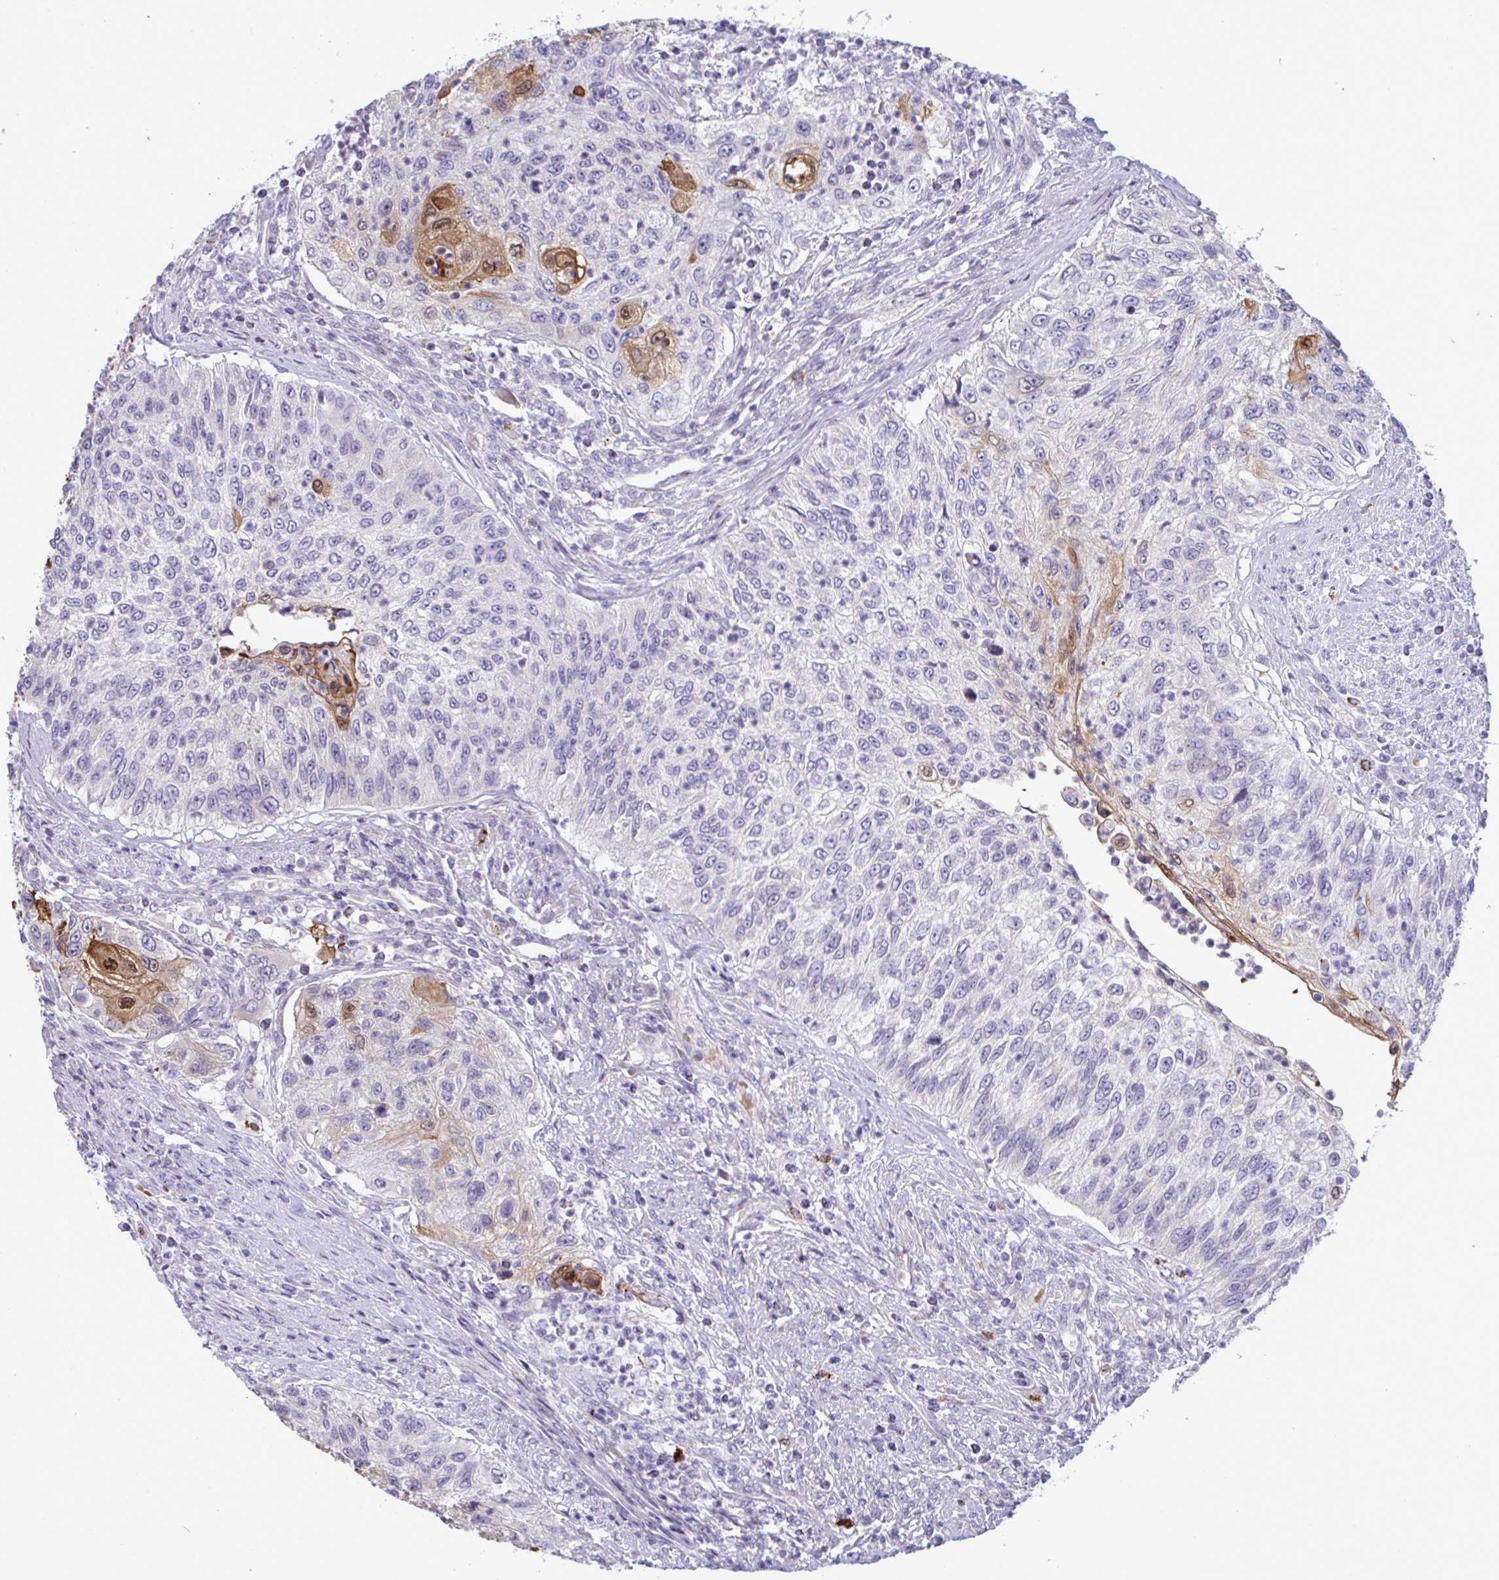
{"staining": {"intensity": "moderate", "quantity": "<25%", "location": "cytoplasmic/membranous,nuclear"}, "tissue": "urothelial cancer", "cell_type": "Tumor cells", "image_type": "cancer", "snomed": [{"axis": "morphology", "description": "Urothelial carcinoma, High grade"}, {"axis": "topography", "description": "Urinary bladder"}], "caption": "High-grade urothelial carcinoma stained with a brown dye reveals moderate cytoplasmic/membranous and nuclear positive expression in about <25% of tumor cells.", "gene": "ZNF684", "patient": {"sex": "female", "age": 60}}